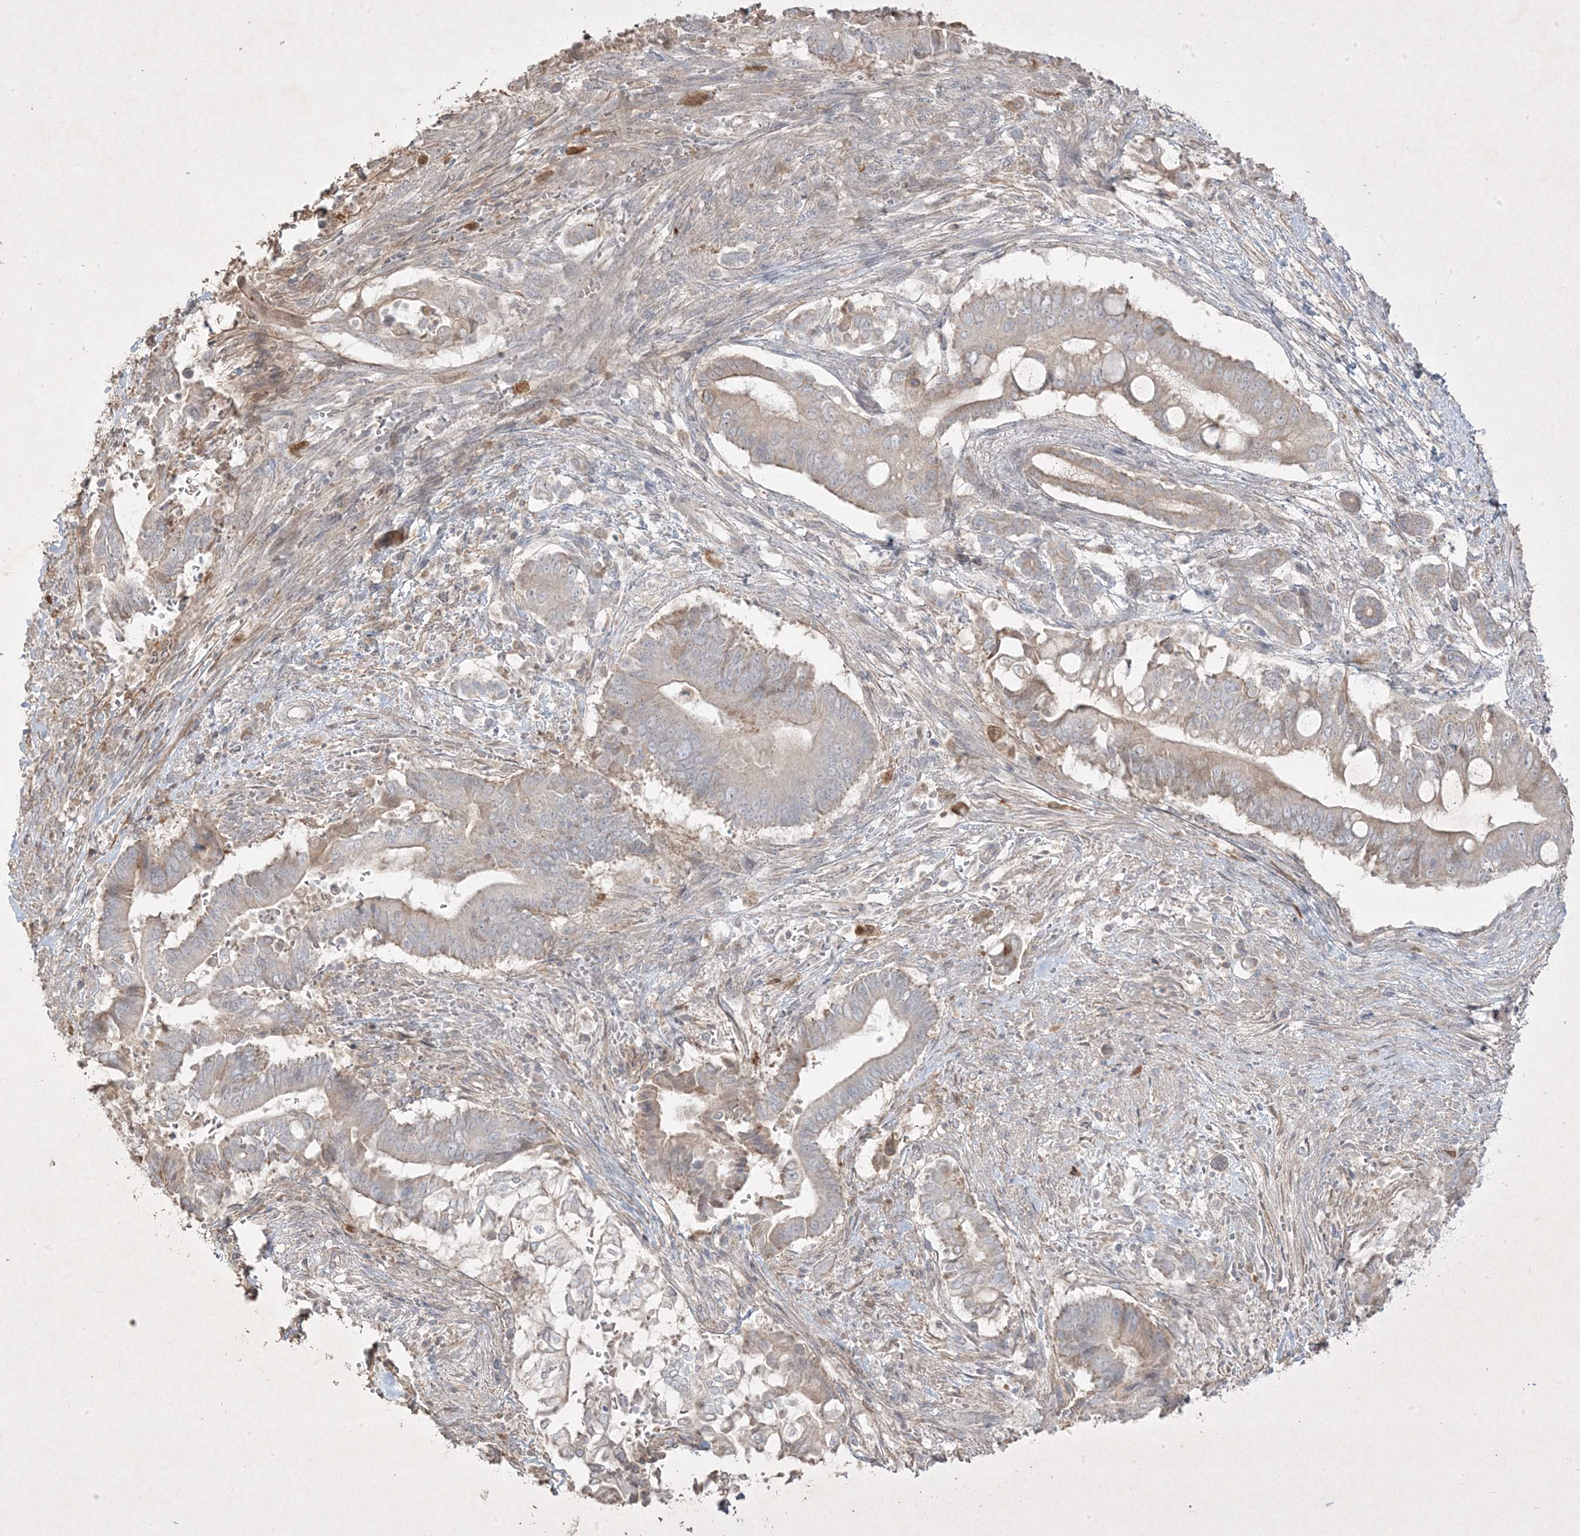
{"staining": {"intensity": "moderate", "quantity": "<25%", "location": "cytoplasmic/membranous"}, "tissue": "pancreatic cancer", "cell_type": "Tumor cells", "image_type": "cancer", "snomed": [{"axis": "morphology", "description": "Adenocarcinoma, NOS"}, {"axis": "topography", "description": "Pancreas"}], "caption": "Immunohistochemistry (IHC) histopathology image of neoplastic tissue: pancreatic cancer (adenocarcinoma) stained using IHC shows low levels of moderate protein expression localized specifically in the cytoplasmic/membranous of tumor cells, appearing as a cytoplasmic/membranous brown color.", "gene": "RGL4", "patient": {"sex": "male", "age": 68}}